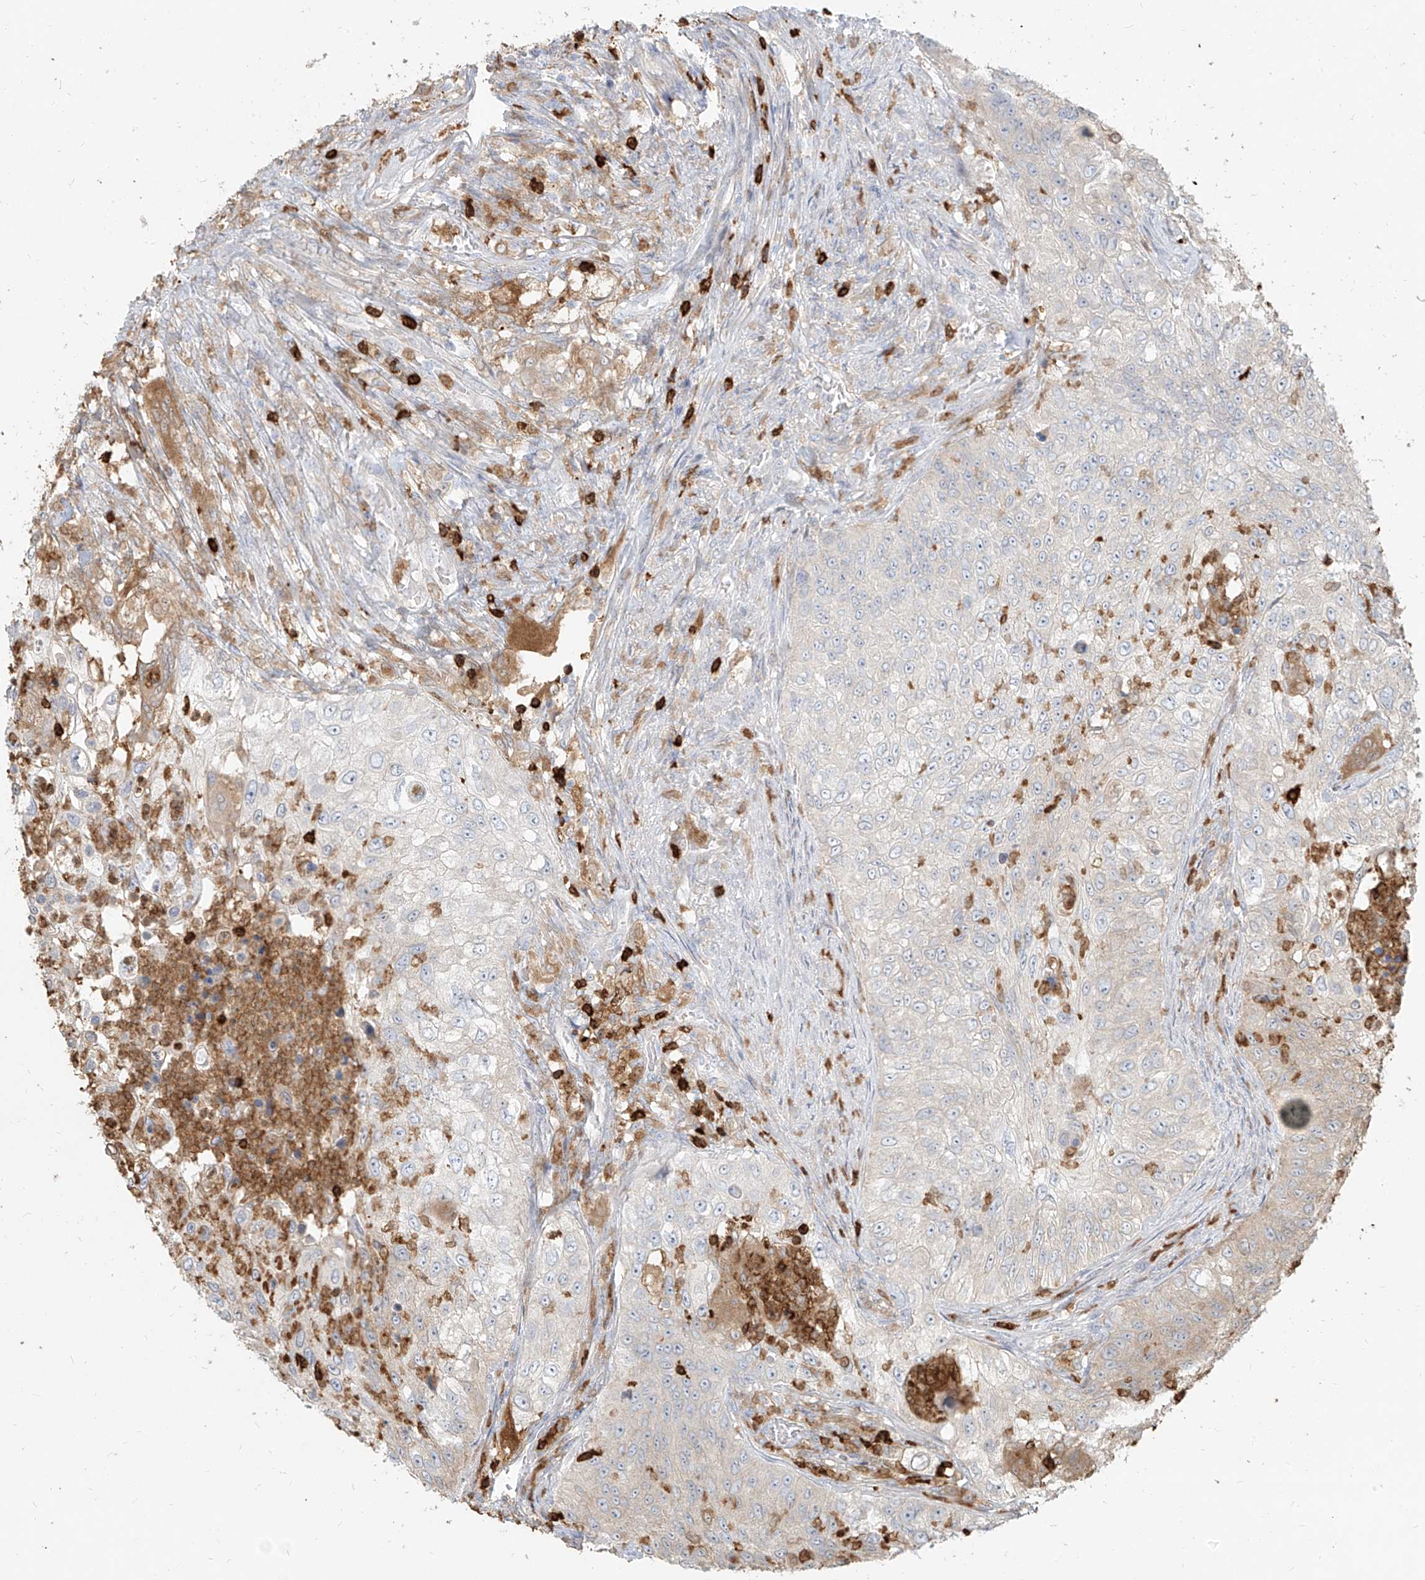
{"staining": {"intensity": "negative", "quantity": "none", "location": "none"}, "tissue": "urothelial cancer", "cell_type": "Tumor cells", "image_type": "cancer", "snomed": [{"axis": "morphology", "description": "Urothelial carcinoma, High grade"}, {"axis": "topography", "description": "Urinary bladder"}], "caption": "DAB immunohistochemical staining of human urothelial cancer displays no significant expression in tumor cells. (Stains: DAB (3,3'-diaminobenzidine) immunohistochemistry (IHC) with hematoxylin counter stain, Microscopy: brightfield microscopy at high magnification).", "gene": "PGD", "patient": {"sex": "female", "age": 60}}